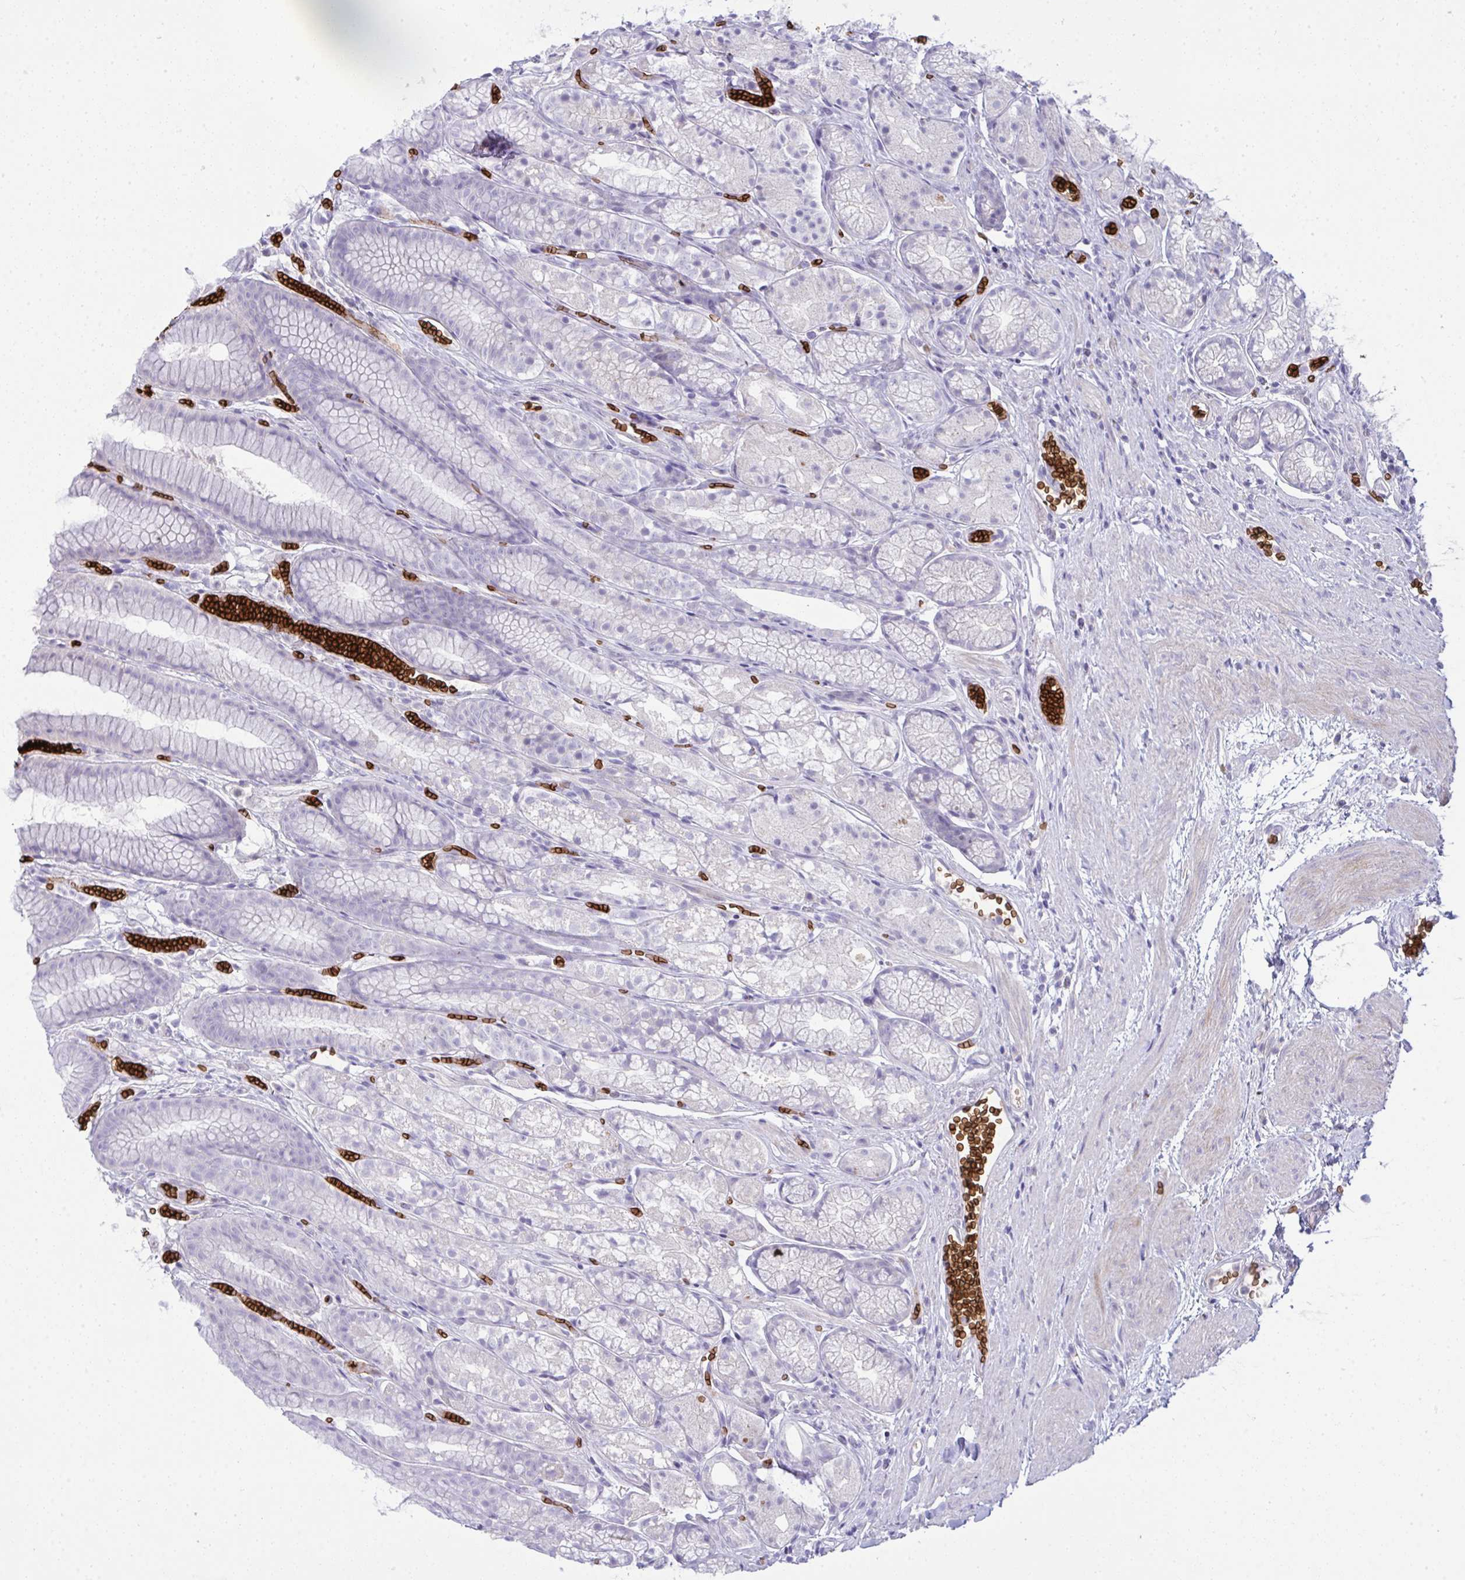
{"staining": {"intensity": "negative", "quantity": "none", "location": "none"}, "tissue": "stomach", "cell_type": "Glandular cells", "image_type": "normal", "snomed": [{"axis": "morphology", "description": "Normal tissue, NOS"}, {"axis": "topography", "description": "Smooth muscle"}, {"axis": "topography", "description": "Stomach"}], "caption": "Protein analysis of unremarkable stomach displays no significant staining in glandular cells. Nuclei are stained in blue.", "gene": "SPTB", "patient": {"sex": "male", "age": 70}}